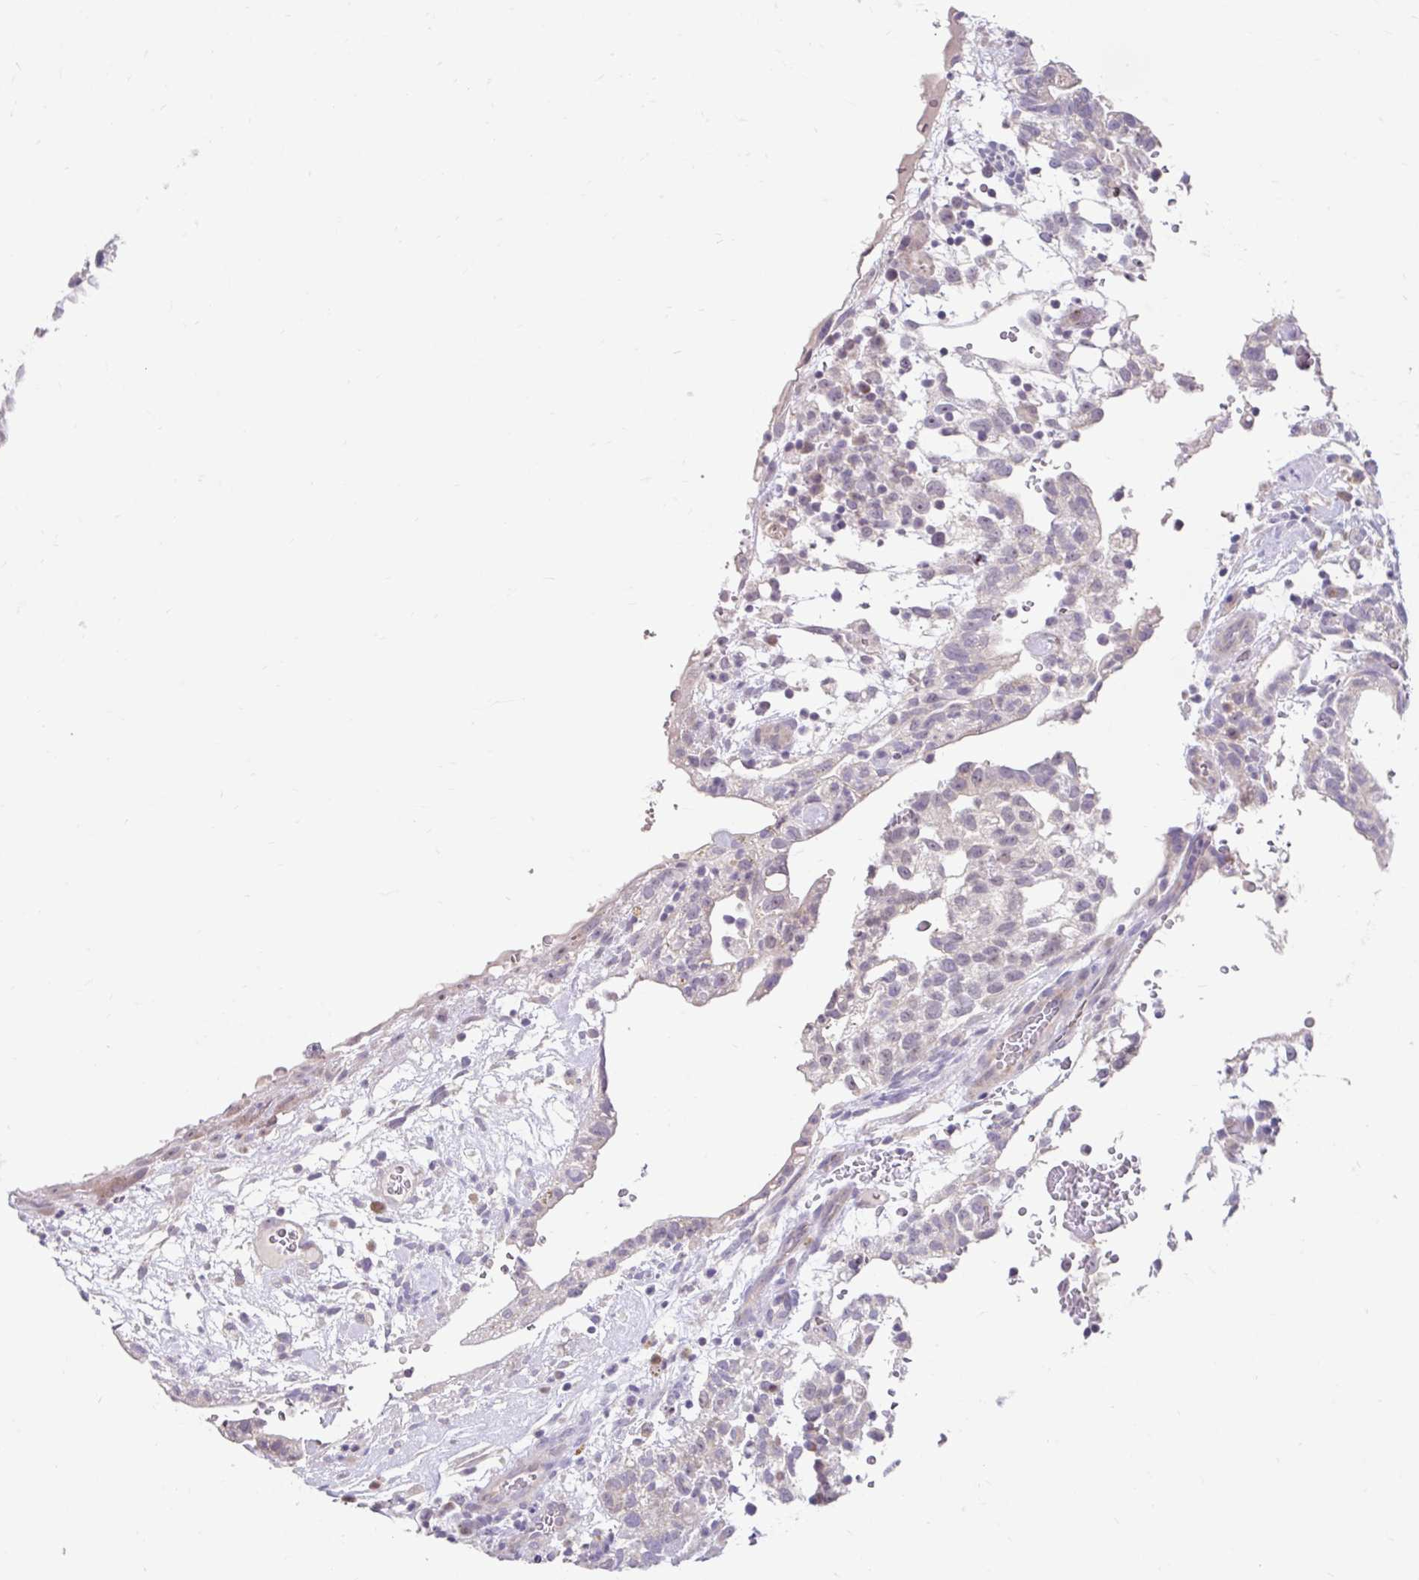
{"staining": {"intensity": "negative", "quantity": "none", "location": "none"}, "tissue": "testis cancer", "cell_type": "Tumor cells", "image_type": "cancer", "snomed": [{"axis": "morphology", "description": "Carcinoma, Embryonal, NOS"}, {"axis": "topography", "description": "Testis"}], "caption": "The histopathology image shows no staining of tumor cells in testis cancer.", "gene": "NT5C1B", "patient": {"sex": "male", "age": 32}}